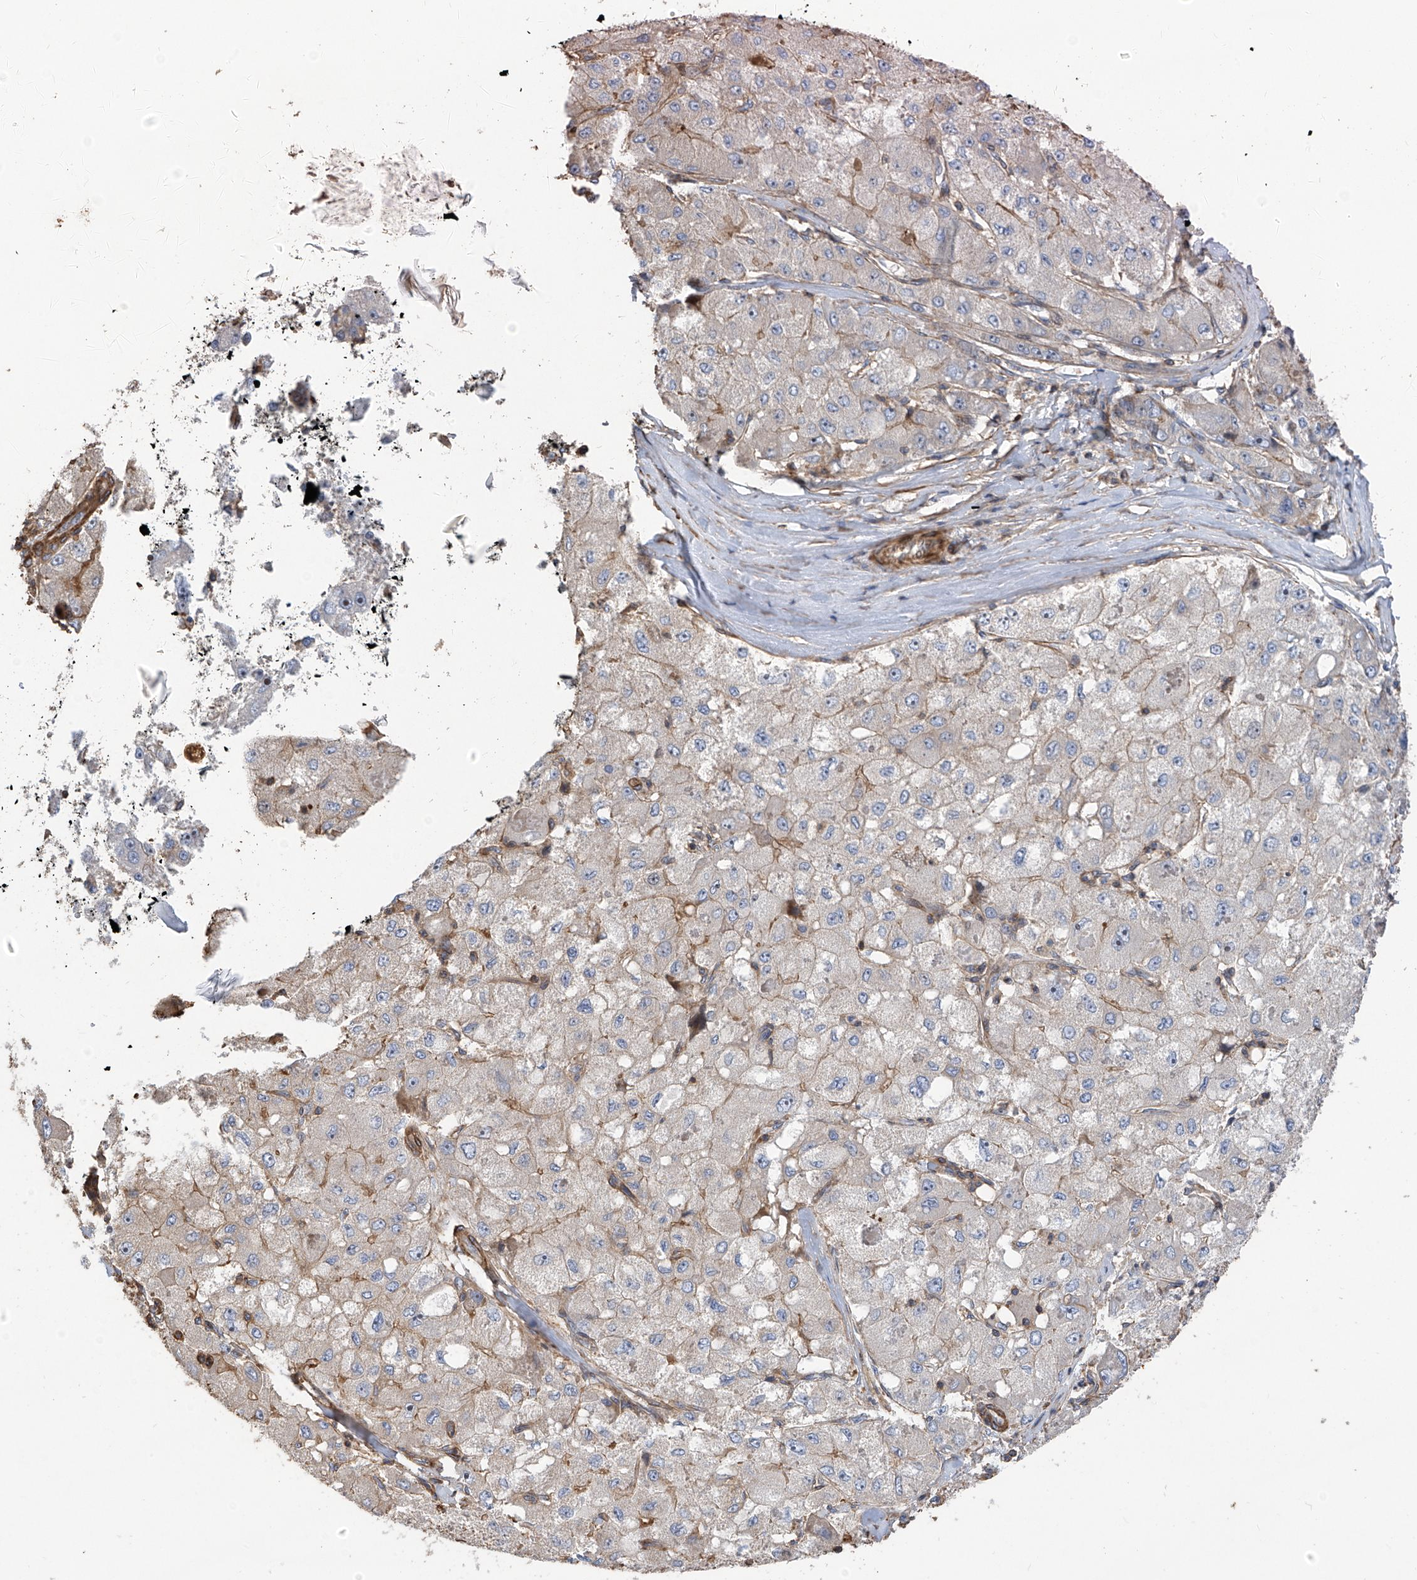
{"staining": {"intensity": "weak", "quantity": "<25%", "location": "cytoplasmic/membranous"}, "tissue": "liver cancer", "cell_type": "Tumor cells", "image_type": "cancer", "snomed": [{"axis": "morphology", "description": "Carcinoma, Hepatocellular, NOS"}, {"axis": "topography", "description": "Liver"}], "caption": "A high-resolution photomicrograph shows immunohistochemistry staining of liver cancer (hepatocellular carcinoma), which displays no significant expression in tumor cells.", "gene": "SLC43A3", "patient": {"sex": "male", "age": 80}}